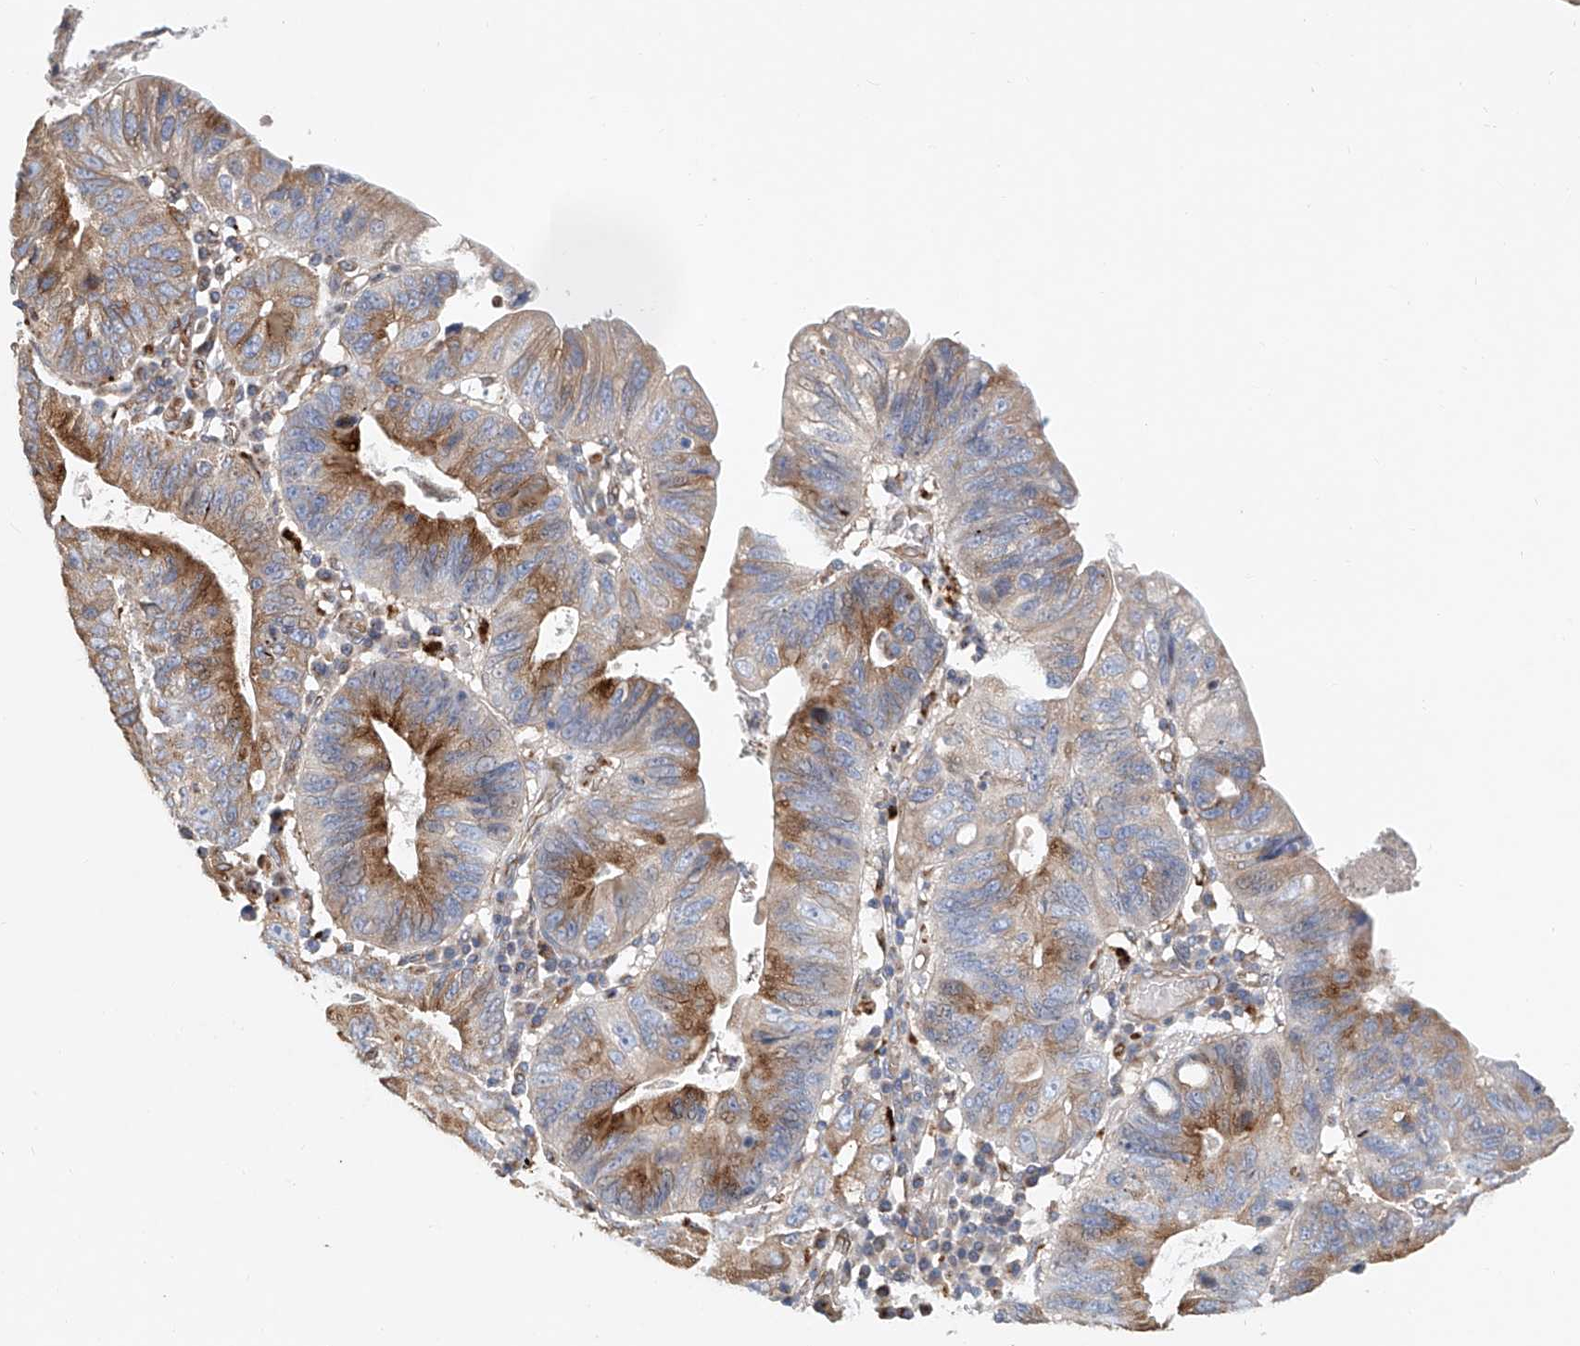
{"staining": {"intensity": "moderate", "quantity": "25%-75%", "location": "cytoplasmic/membranous"}, "tissue": "stomach cancer", "cell_type": "Tumor cells", "image_type": "cancer", "snomed": [{"axis": "morphology", "description": "Adenocarcinoma, NOS"}, {"axis": "topography", "description": "Stomach"}], "caption": "Brown immunohistochemical staining in stomach cancer (adenocarcinoma) demonstrates moderate cytoplasmic/membranous positivity in about 25%-75% of tumor cells. Ihc stains the protein in brown and the nuclei are stained blue.", "gene": "HGSNAT", "patient": {"sex": "male", "age": 59}}